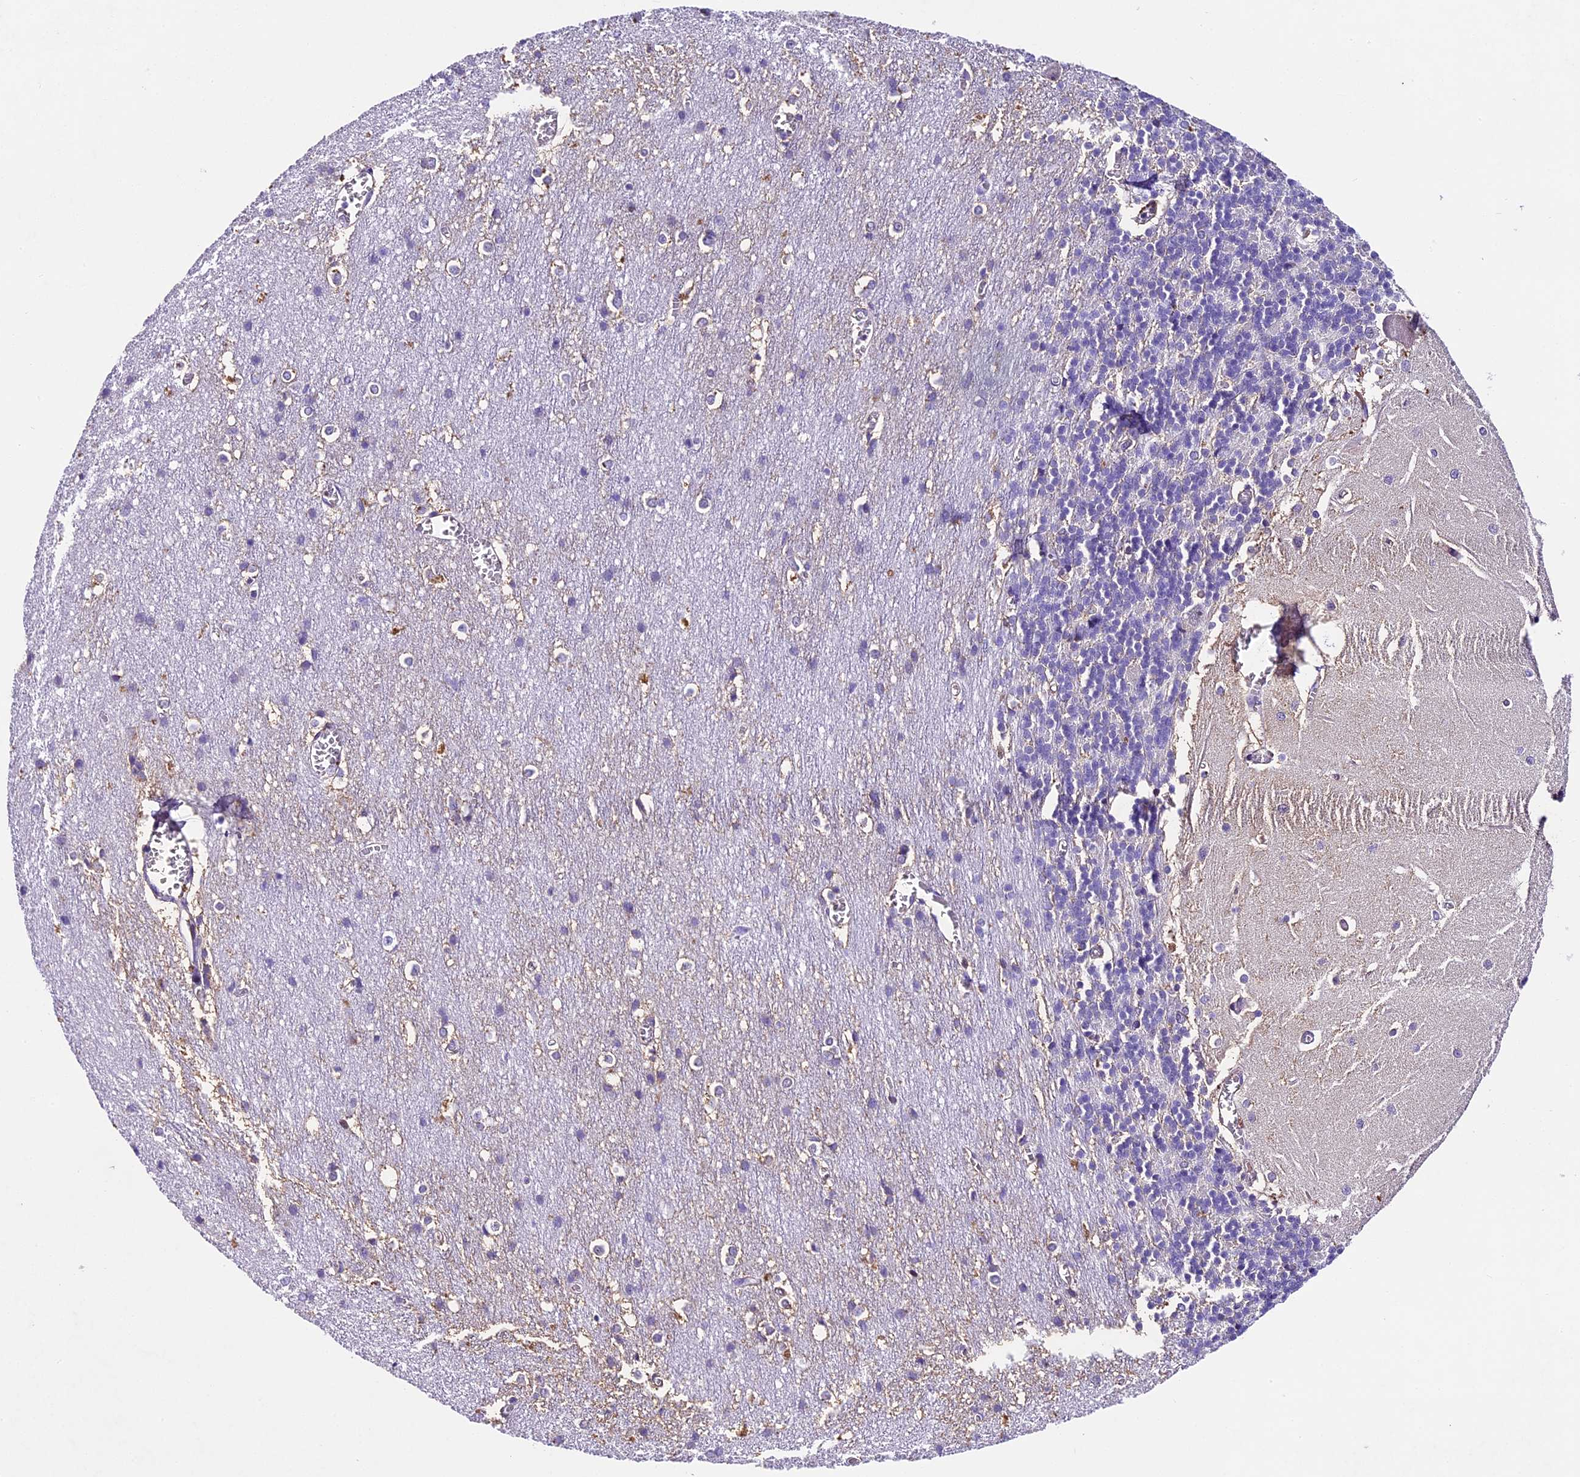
{"staining": {"intensity": "negative", "quantity": "none", "location": "none"}, "tissue": "cerebellum", "cell_type": "Cells in granular layer", "image_type": "normal", "snomed": [{"axis": "morphology", "description": "Normal tissue, NOS"}, {"axis": "topography", "description": "Cerebellum"}], "caption": "The immunohistochemistry (IHC) photomicrograph has no significant staining in cells in granular layer of cerebellum. The staining is performed using DAB brown chromogen with nuclei counter-stained in using hematoxylin.", "gene": "IFT140", "patient": {"sex": "male", "age": 37}}